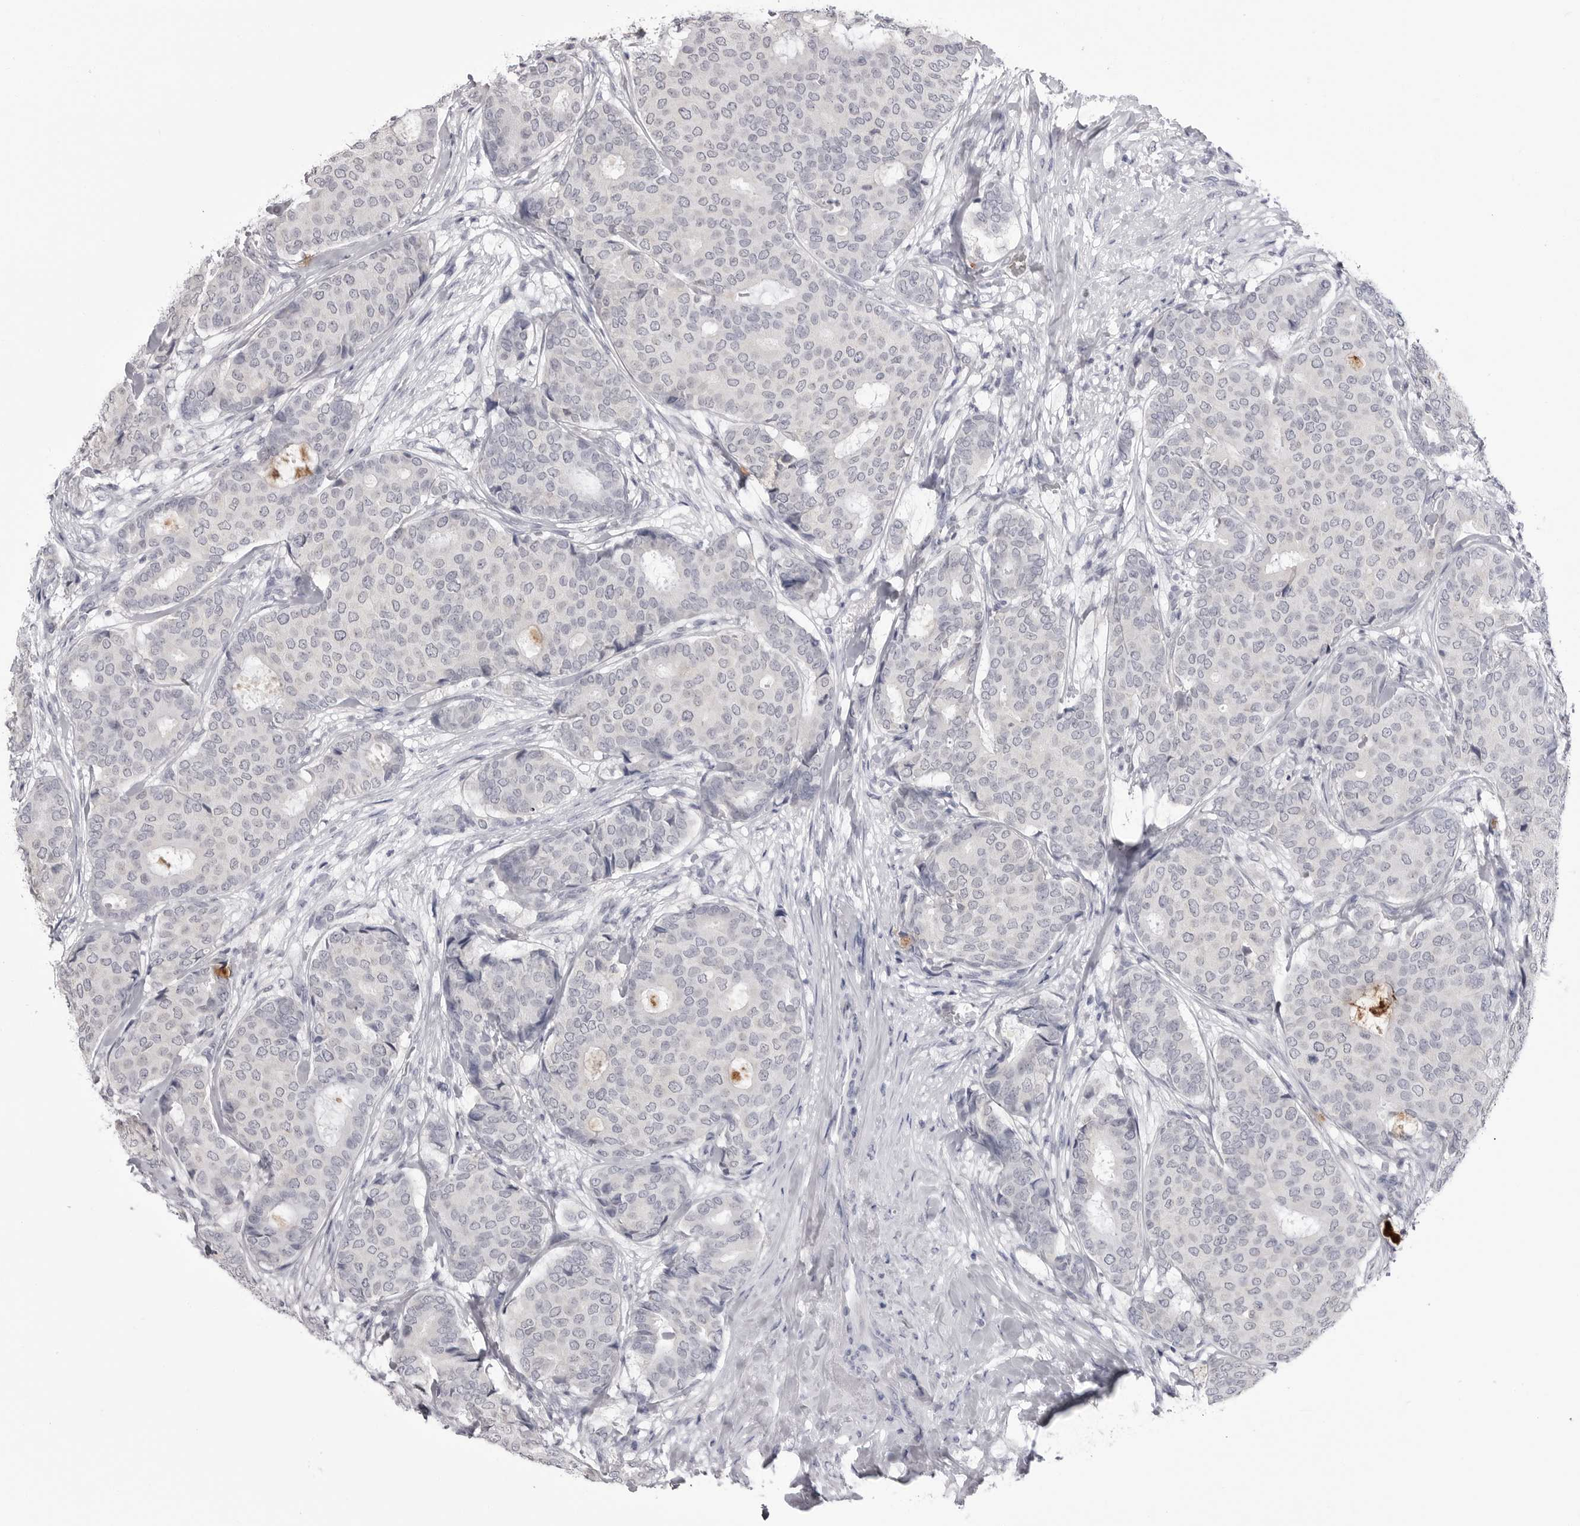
{"staining": {"intensity": "negative", "quantity": "none", "location": "none"}, "tissue": "breast cancer", "cell_type": "Tumor cells", "image_type": "cancer", "snomed": [{"axis": "morphology", "description": "Duct carcinoma"}, {"axis": "topography", "description": "Breast"}], "caption": "The immunohistochemistry (IHC) image has no significant expression in tumor cells of infiltrating ductal carcinoma (breast) tissue.", "gene": "STAP2", "patient": {"sex": "female", "age": 75}}